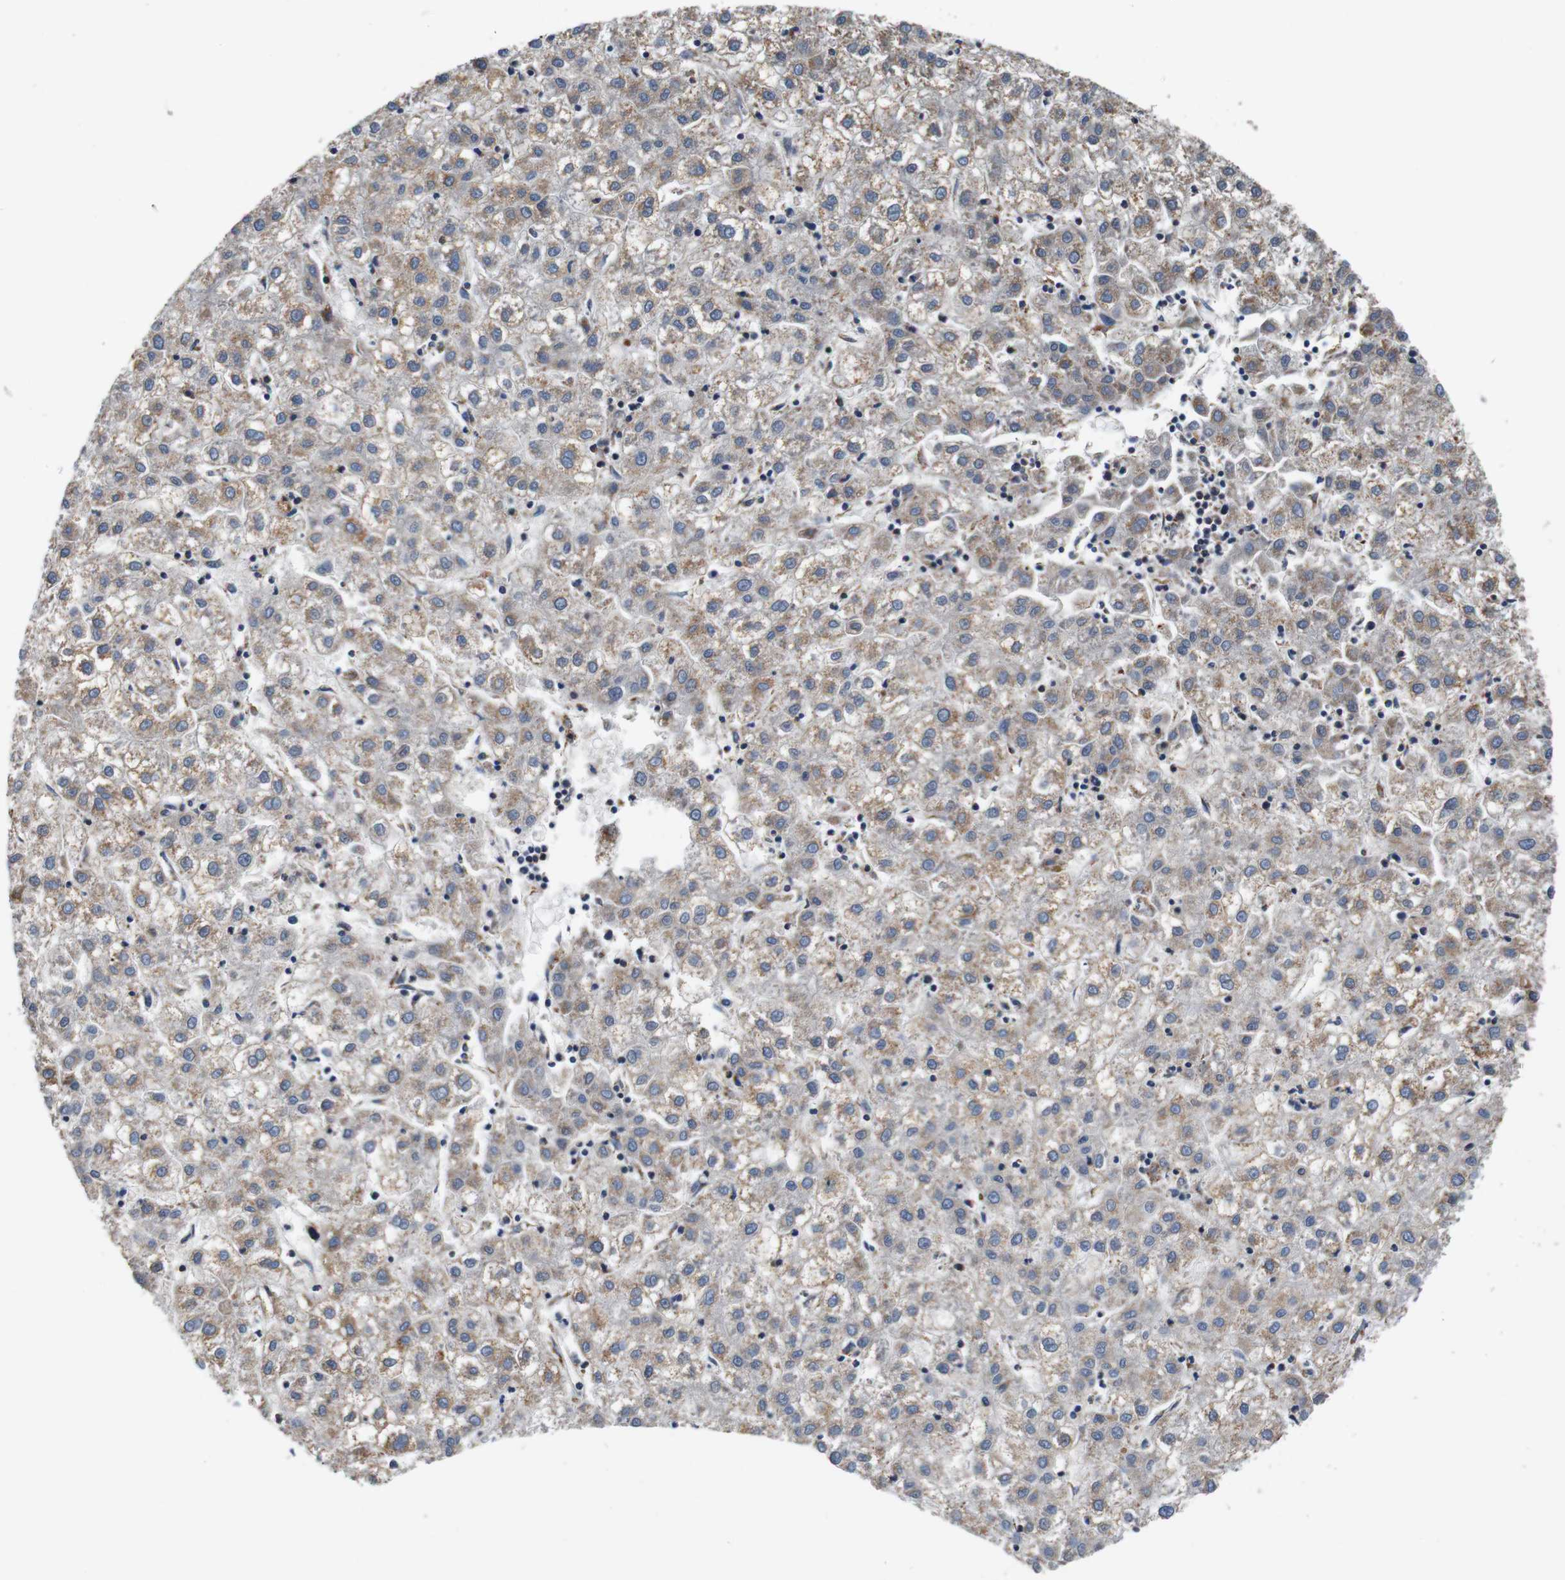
{"staining": {"intensity": "weak", "quantity": ">75%", "location": "cytoplasmic/membranous"}, "tissue": "liver cancer", "cell_type": "Tumor cells", "image_type": "cancer", "snomed": [{"axis": "morphology", "description": "Carcinoma, Hepatocellular, NOS"}, {"axis": "topography", "description": "Liver"}], "caption": "This is an image of immunohistochemistry (IHC) staining of liver cancer (hepatocellular carcinoma), which shows weak staining in the cytoplasmic/membranous of tumor cells.", "gene": "LRP4", "patient": {"sex": "male", "age": 72}}